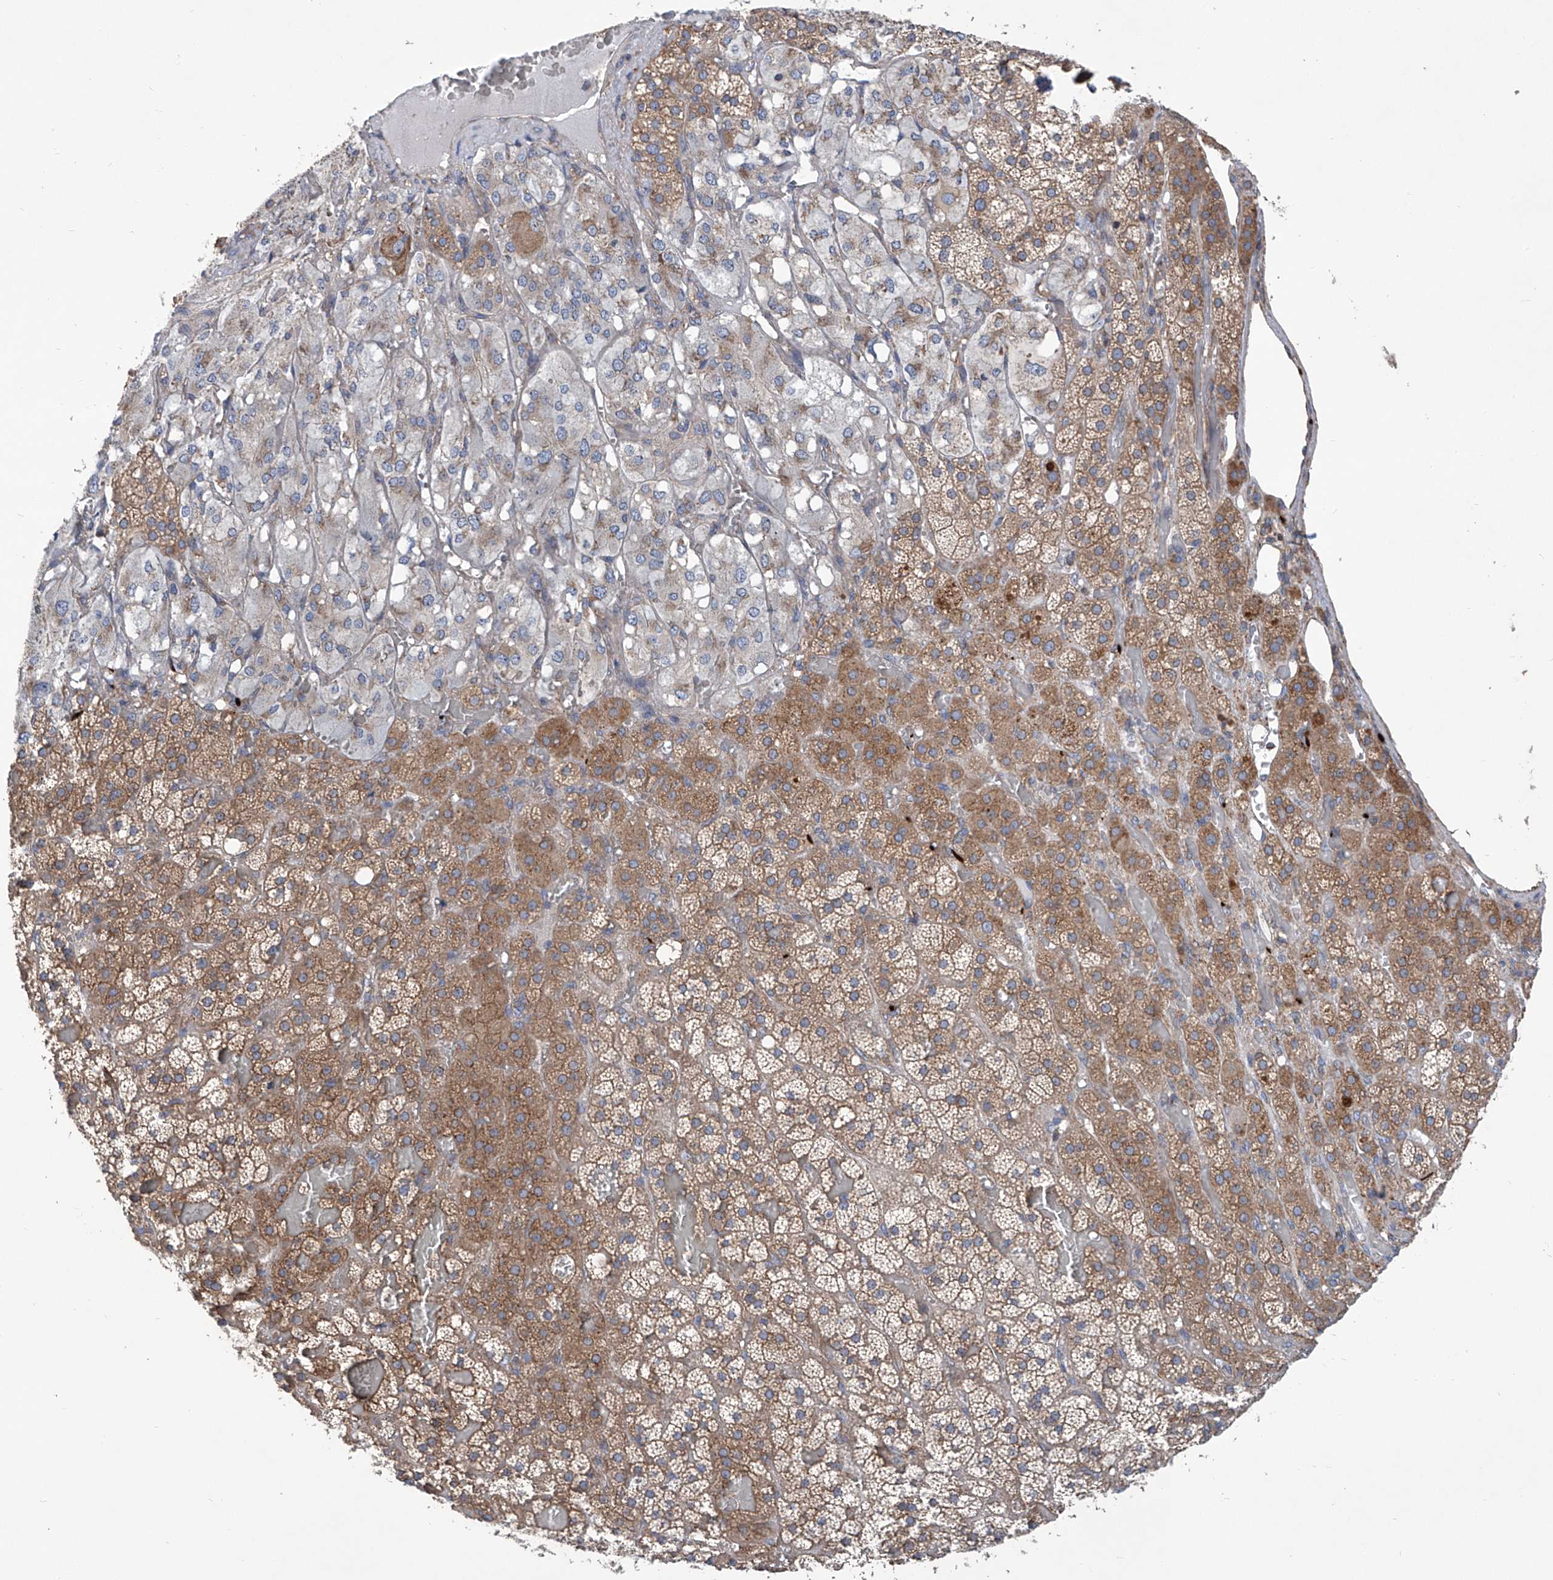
{"staining": {"intensity": "moderate", "quantity": ">75%", "location": "cytoplasmic/membranous"}, "tissue": "adrenal gland", "cell_type": "Glandular cells", "image_type": "normal", "snomed": [{"axis": "morphology", "description": "Normal tissue, NOS"}, {"axis": "topography", "description": "Adrenal gland"}], "caption": "IHC (DAB) staining of normal human adrenal gland demonstrates moderate cytoplasmic/membranous protein expression in about >75% of glandular cells.", "gene": "SENP2", "patient": {"sex": "female", "age": 59}}